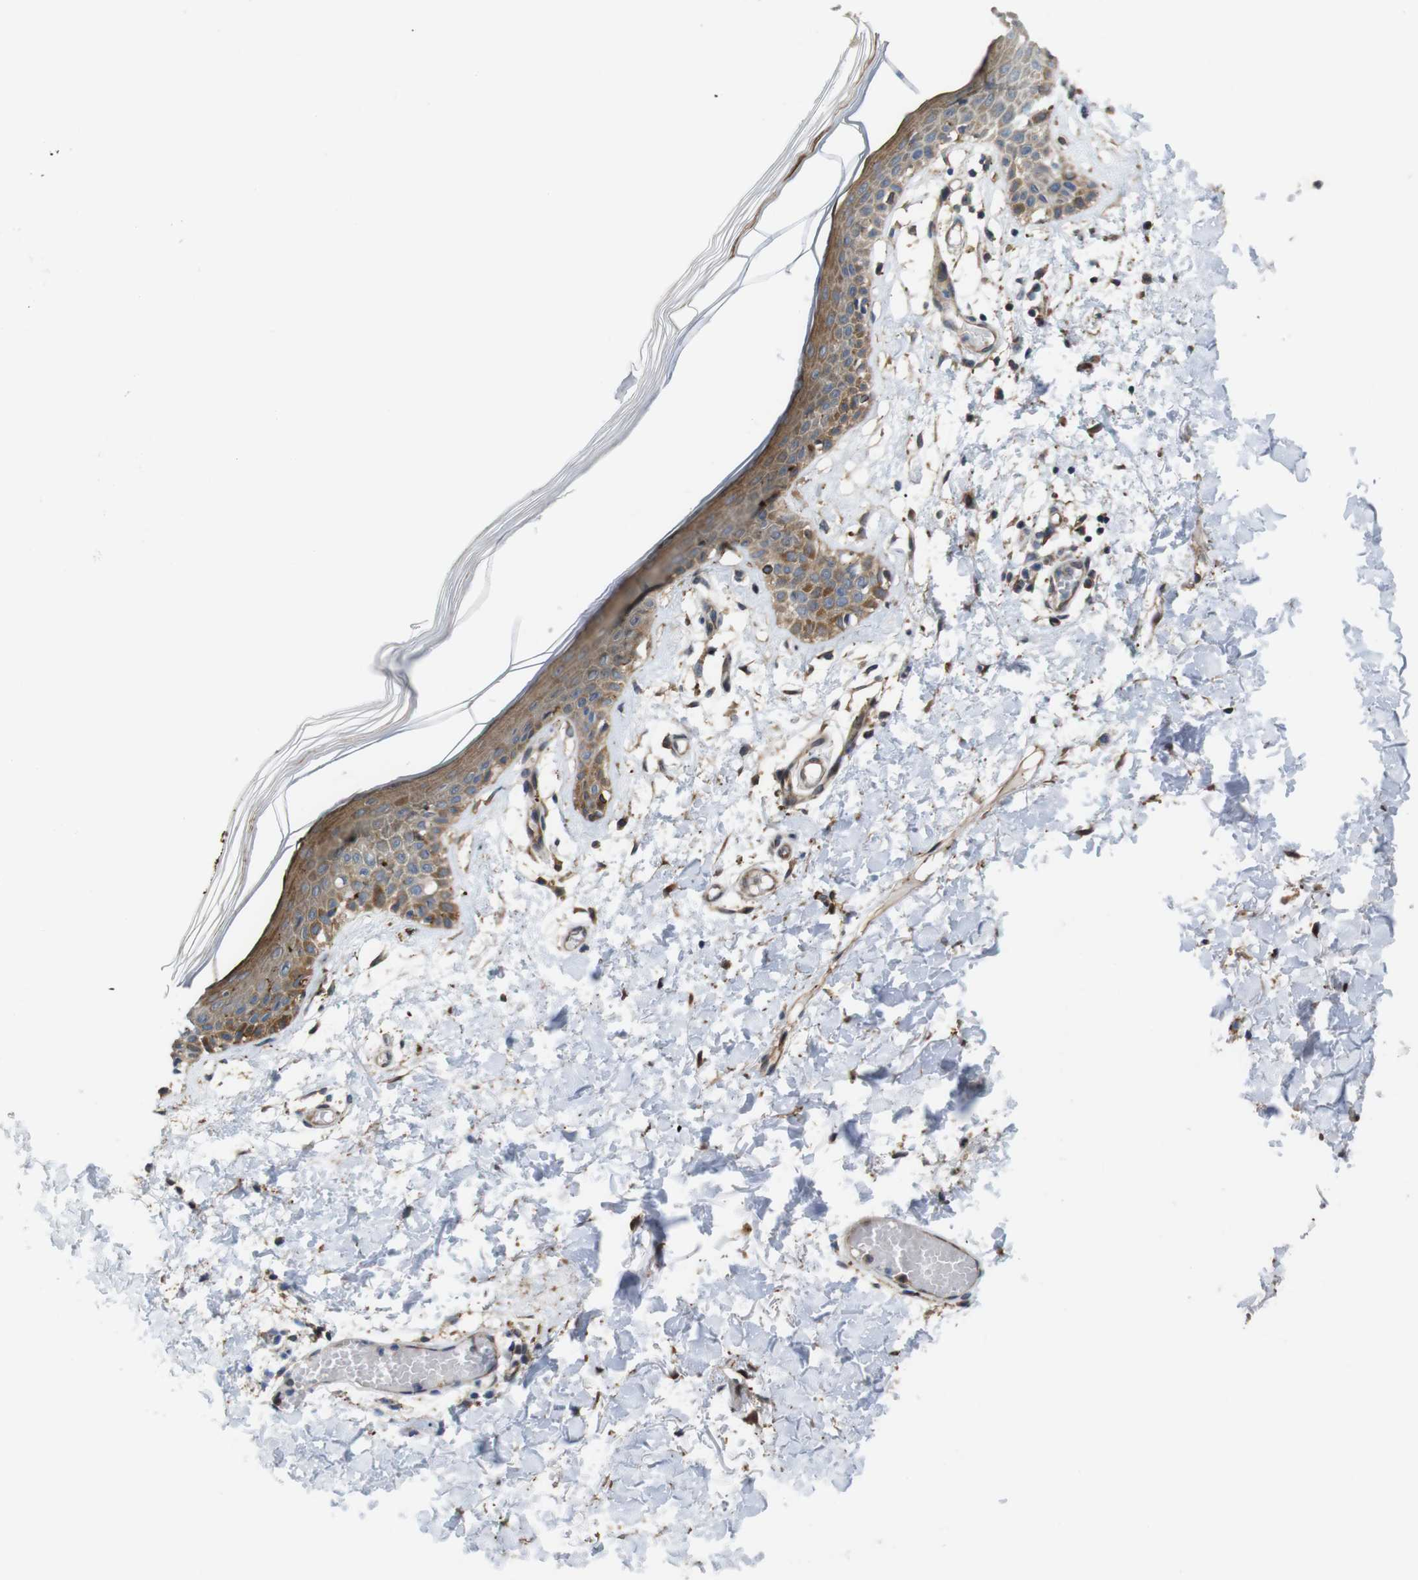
{"staining": {"intensity": "moderate", "quantity": "25%-75%", "location": "cytoplasmic/membranous"}, "tissue": "skin", "cell_type": "Fibroblasts", "image_type": "normal", "snomed": [{"axis": "morphology", "description": "Normal tissue, NOS"}, {"axis": "topography", "description": "Skin"}], "caption": "This histopathology image demonstrates benign skin stained with IHC to label a protein in brown. The cytoplasmic/membranous of fibroblasts show moderate positivity for the protein. Nuclei are counter-stained blue.", "gene": "PCOLCE2", "patient": {"sex": "male", "age": 53}}